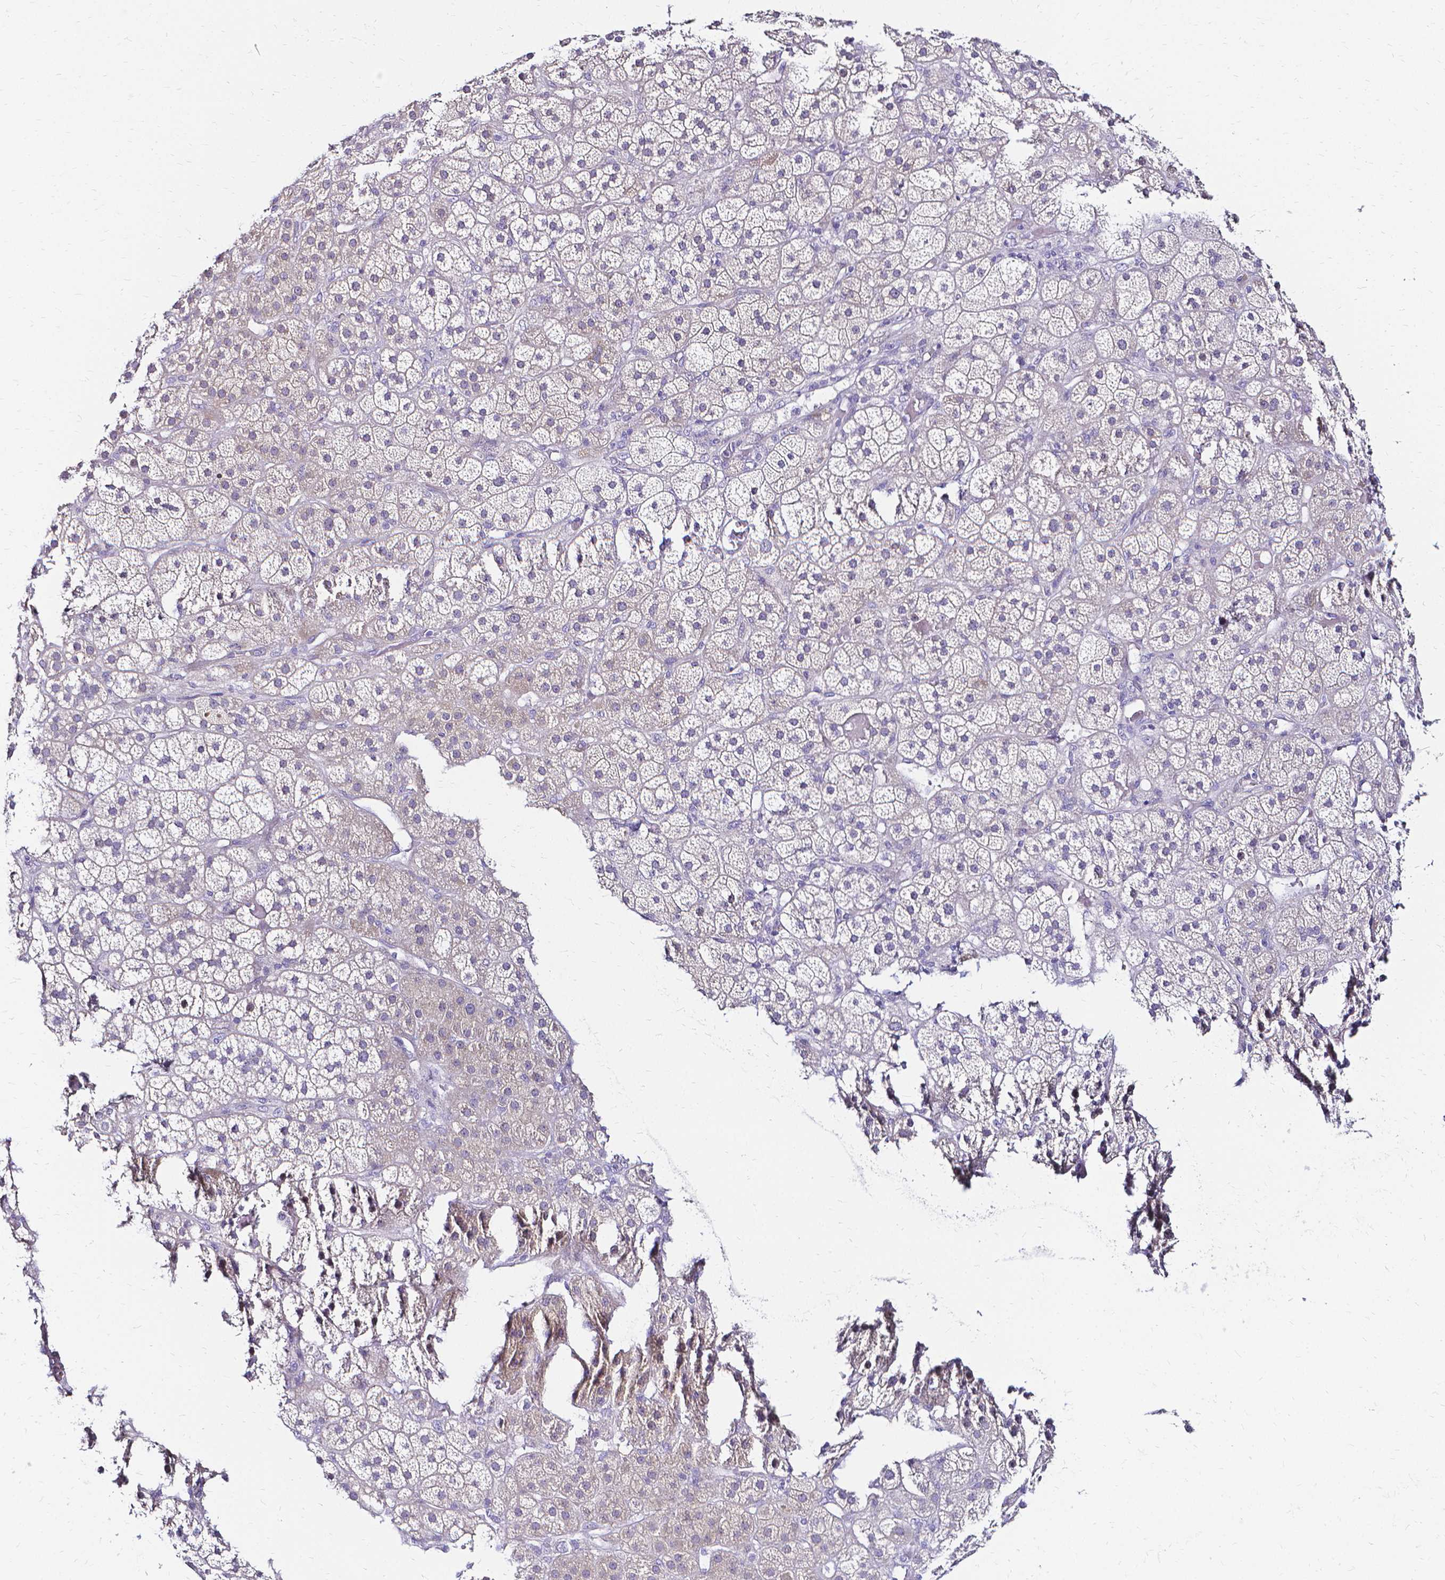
{"staining": {"intensity": "negative", "quantity": "none", "location": "none"}, "tissue": "adrenal gland", "cell_type": "Glandular cells", "image_type": "normal", "snomed": [{"axis": "morphology", "description": "Normal tissue, NOS"}, {"axis": "topography", "description": "Adrenal gland"}], "caption": "Protein analysis of unremarkable adrenal gland shows no significant positivity in glandular cells.", "gene": "CCNB1", "patient": {"sex": "male", "age": 57}}